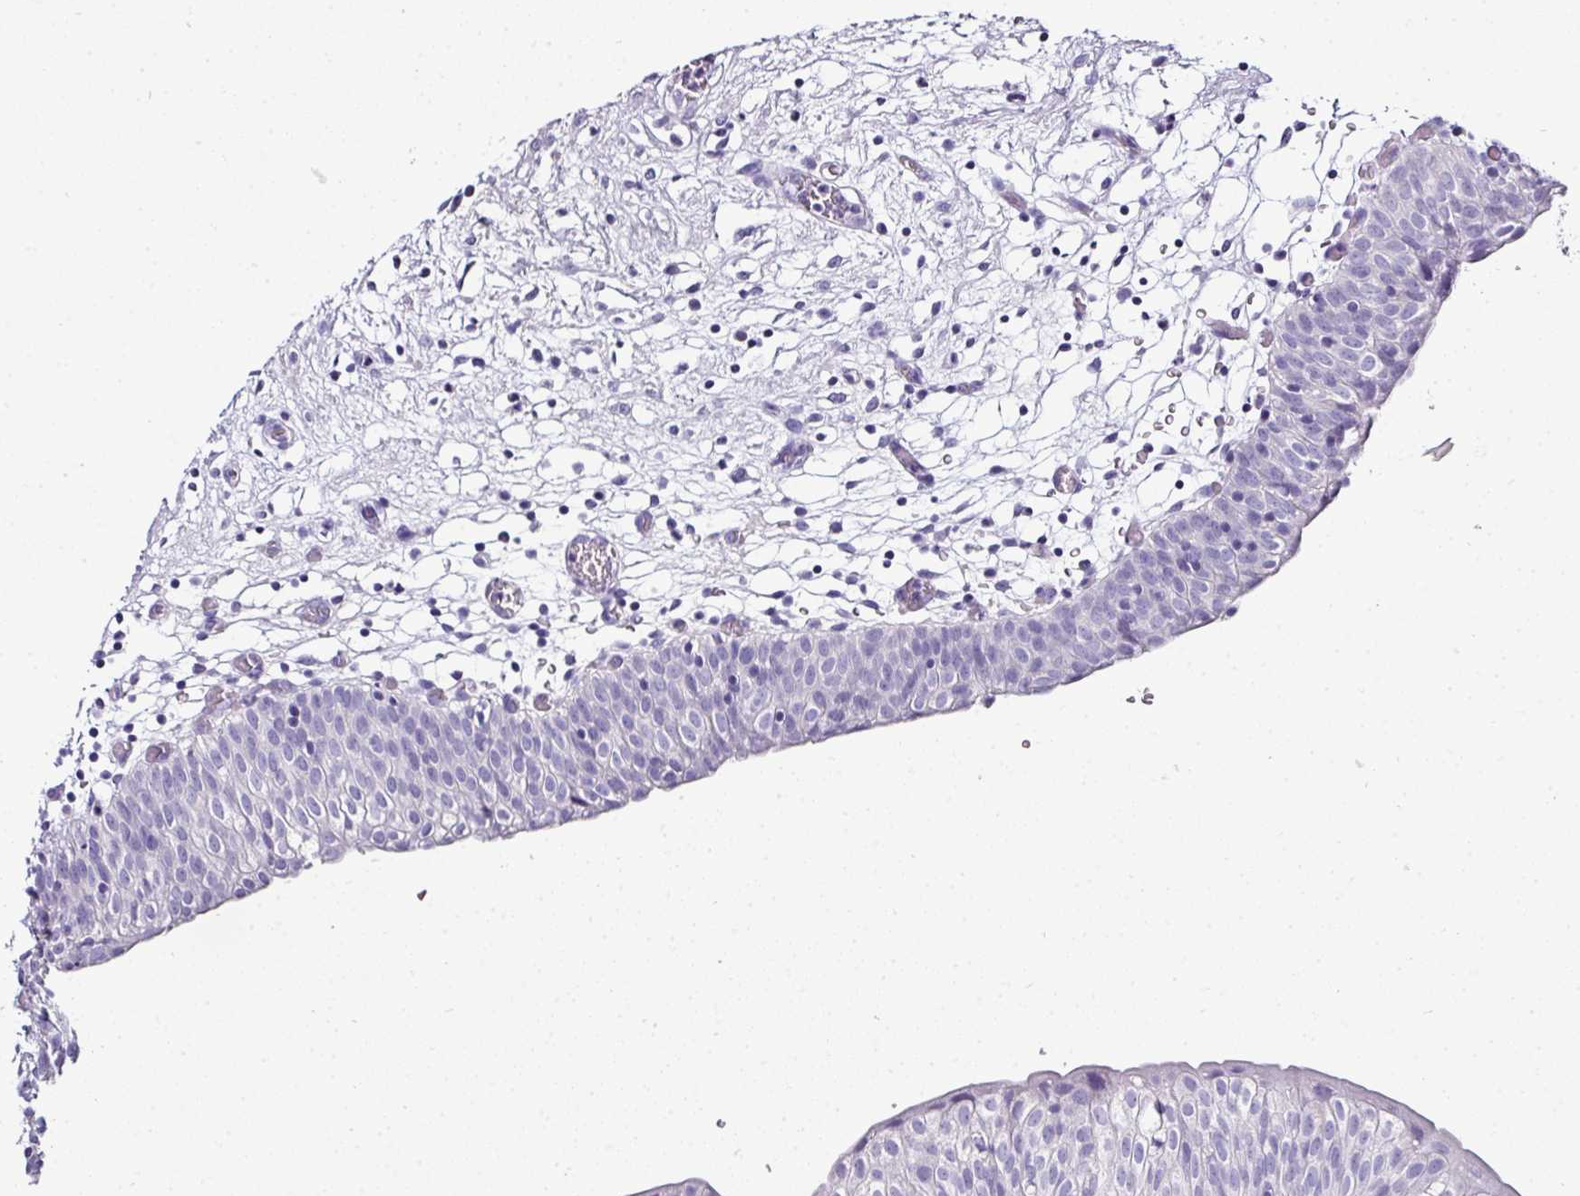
{"staining": {"intensity": "negative", "quantity": "none", "location": "none"}, "tissue": "urinary bladder", "cell_type": "Urothelial cells", "image_type": "normal", "snomed": [{"axis": "morphology", "description": "Normal tissue, NOS"}, {"axis": "topography", "description": "Urinary bladder"}], "caption": "Micrograph shows no significant protein staining in urothelial cells of benign urinary bladder.", "gene": "NAPSA", "patient": {"sex": "male", "age": 55}}